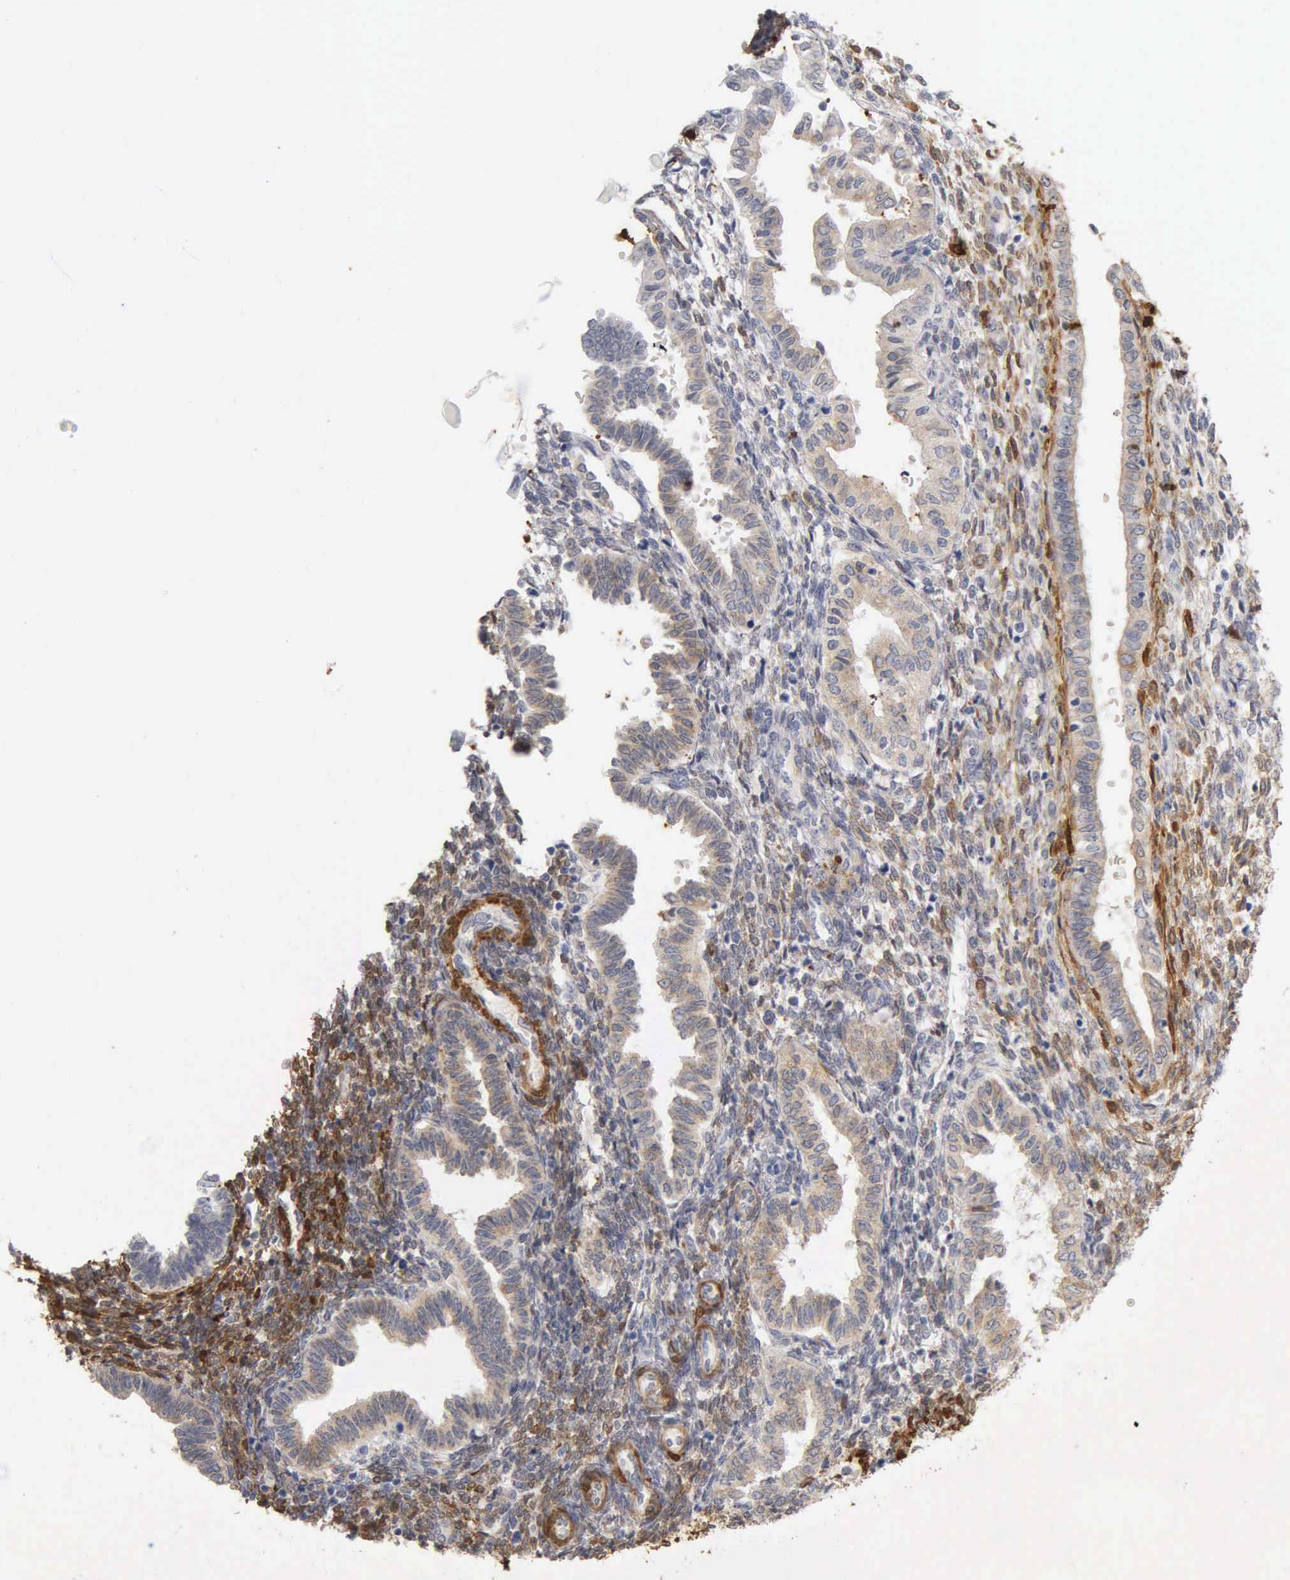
{"staining": {"intensity": "negative", "quantity": "none", "location": "none"}, "tissue": "endometrium", "cell_type": "Cells in endometrial stroma", "image_type": "normal", "snomed": [{"axis": "morphology", "description": "Normal tissue, NOS"}, {"axis": "topography", "description": "Endometrium"}], "caption": "This is an immunohistochemistry histopathology image of benign endometrium. There is no staining in cells in endometrial stroma.", "gene": "CNN1", "patient": {"sex": "female", "age": 36}}